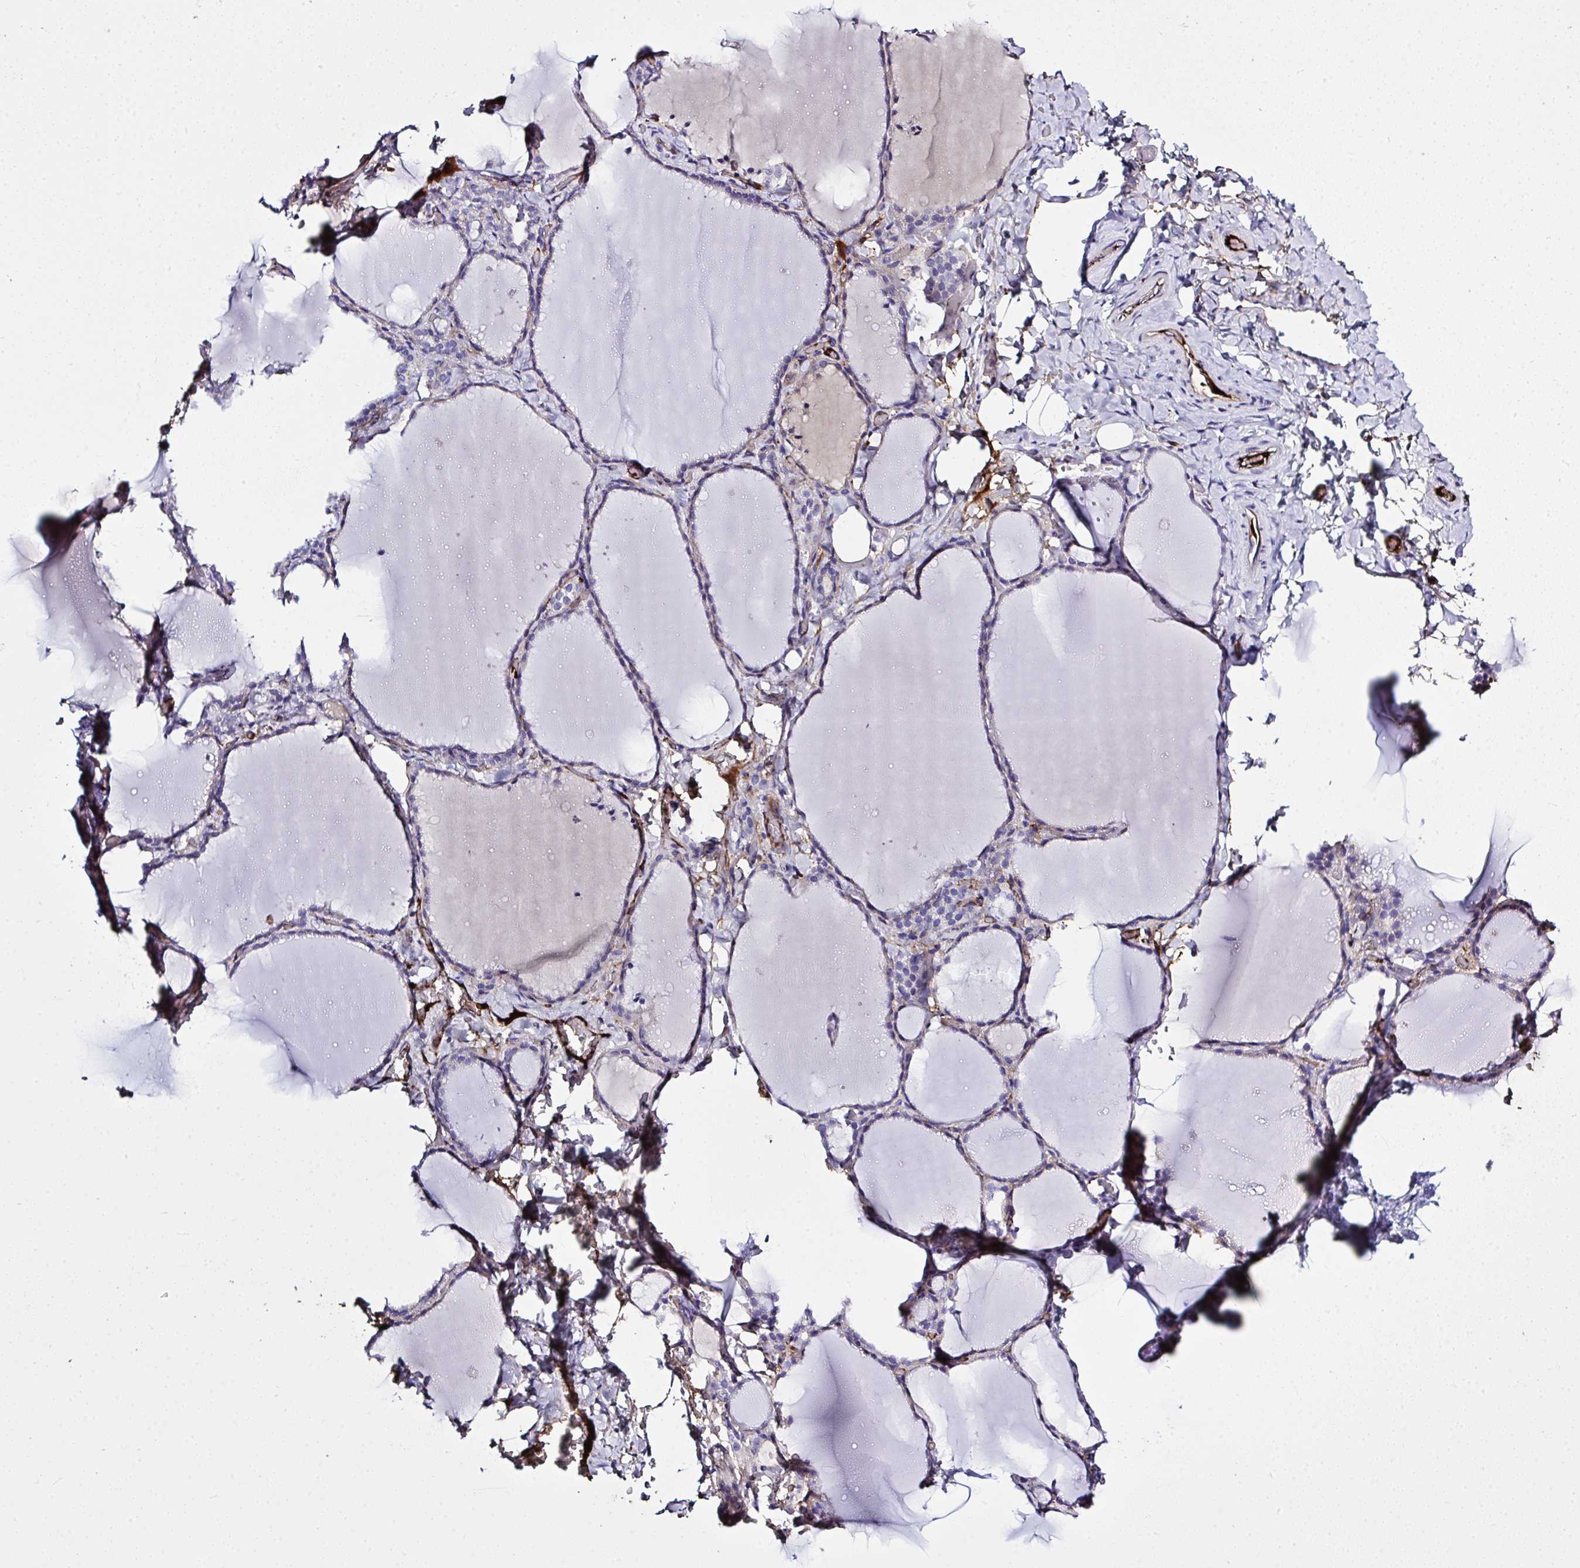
{"staining": {"intensity": "weak", "quantity": "<25%", "location": "cytoplasmic/membranous"}, "tissue": "thyroid gland", "cell_type": "Glandular cells", "image_type": "normal", "snomed": [{"axis": "morphology", "description": "Normal tissue, NOS"}, {"axis": "topography", "description": "Thyroid gland"}], "caption": "Immunohistochemistry of normal thyroid gland demonstrates no staining in glandular cells.", "gene": "ZNF813", "patient": {"sex": "female", "age": 22}}